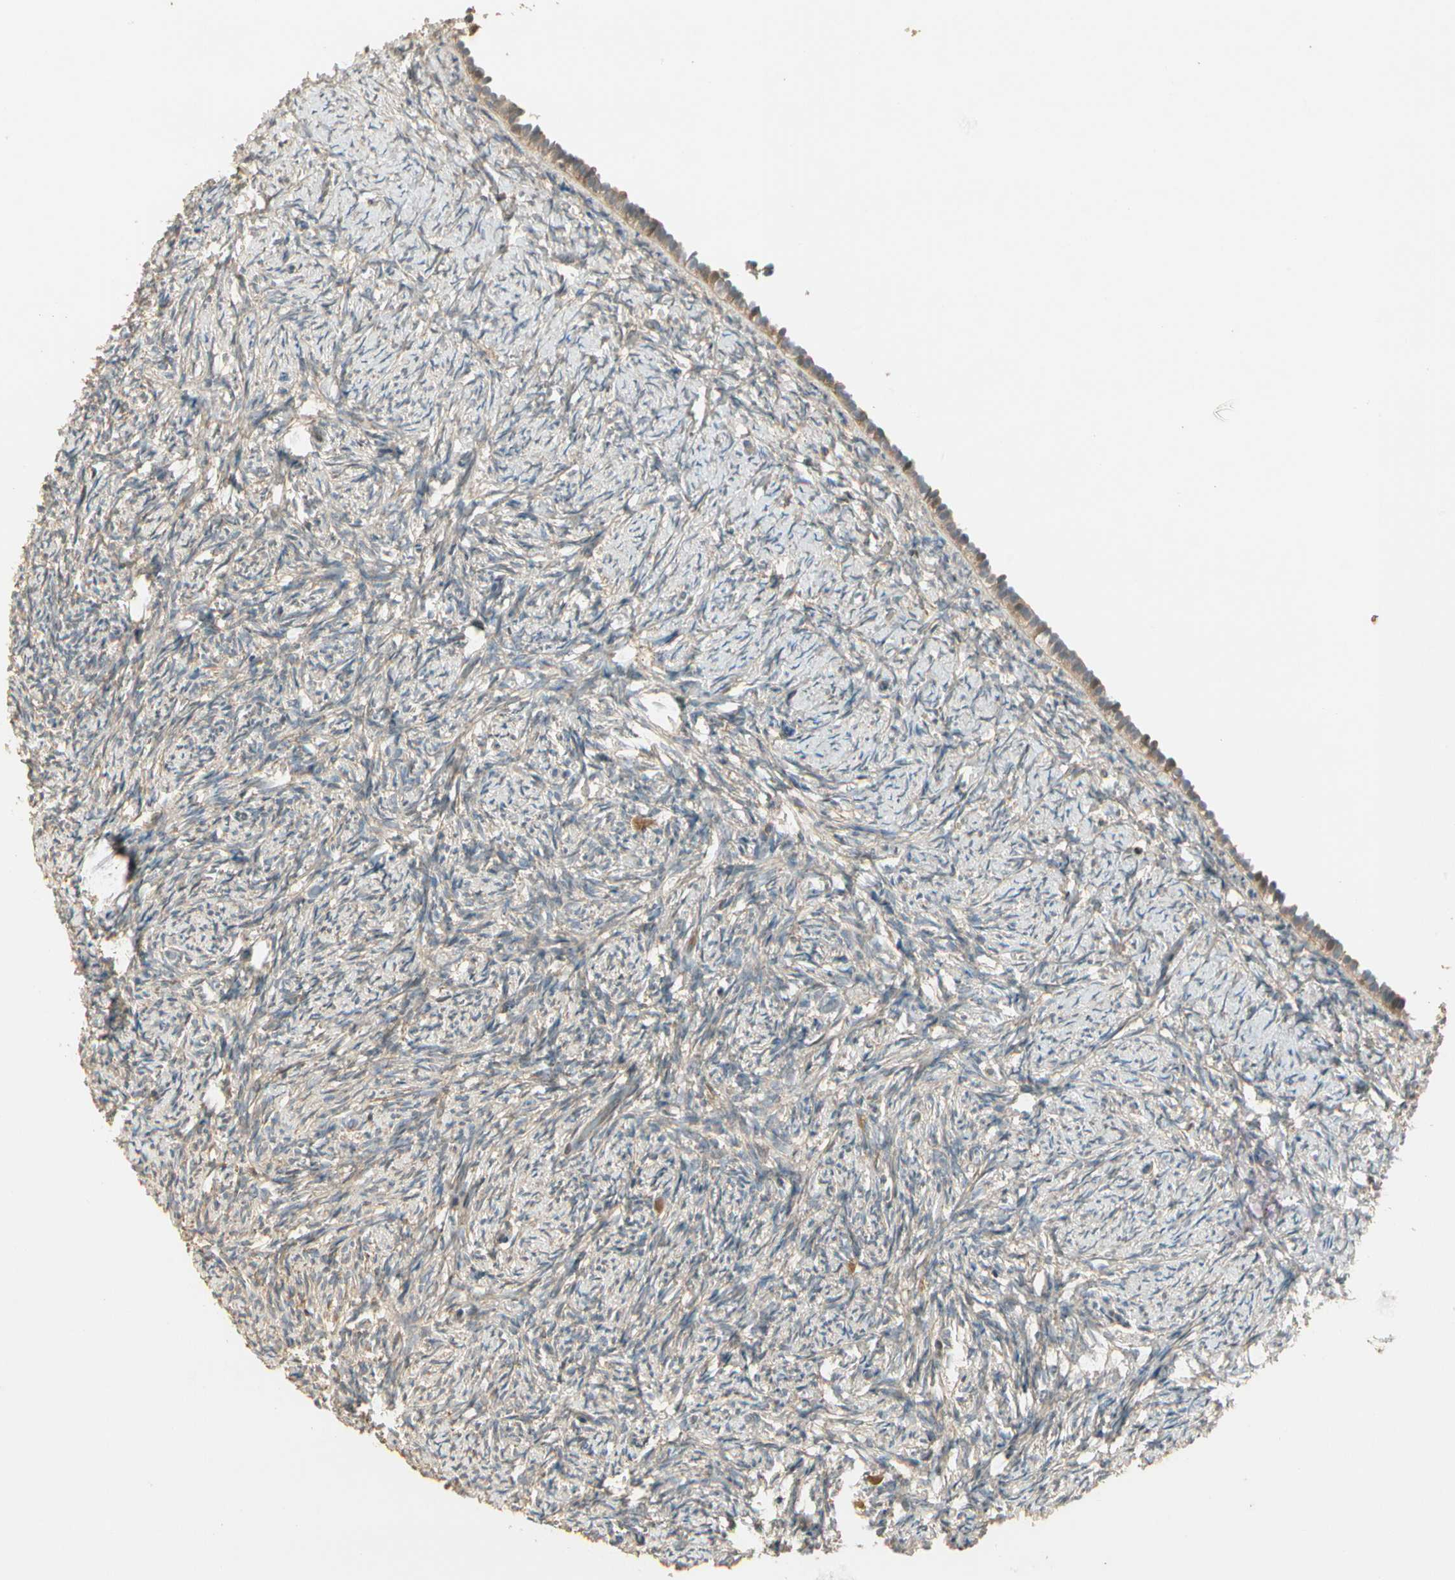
{"staining": {"intensity": "weak", "quantity": "25%-75%", "location": "cytoplasmic/membranous"}, "tissue": "ovary", "cell_type": "Ovarian stroma cells", "image_type": "normal", "snomed": [{"axis": "morphology", "description": "Normal tissue, NOS"}, {"axis": "topography", "description": "Ovary"}], "caption": "Ovarian stroma cells demonstrate low levels of weak cytoplasmic/membranous positivity in approximately 25%-75% of cells in benign human ovary. (IHC, brightfield microscopy, high magnification).", "gene": "ACVR1", "patient": {"sex": "female", "age": 60}}